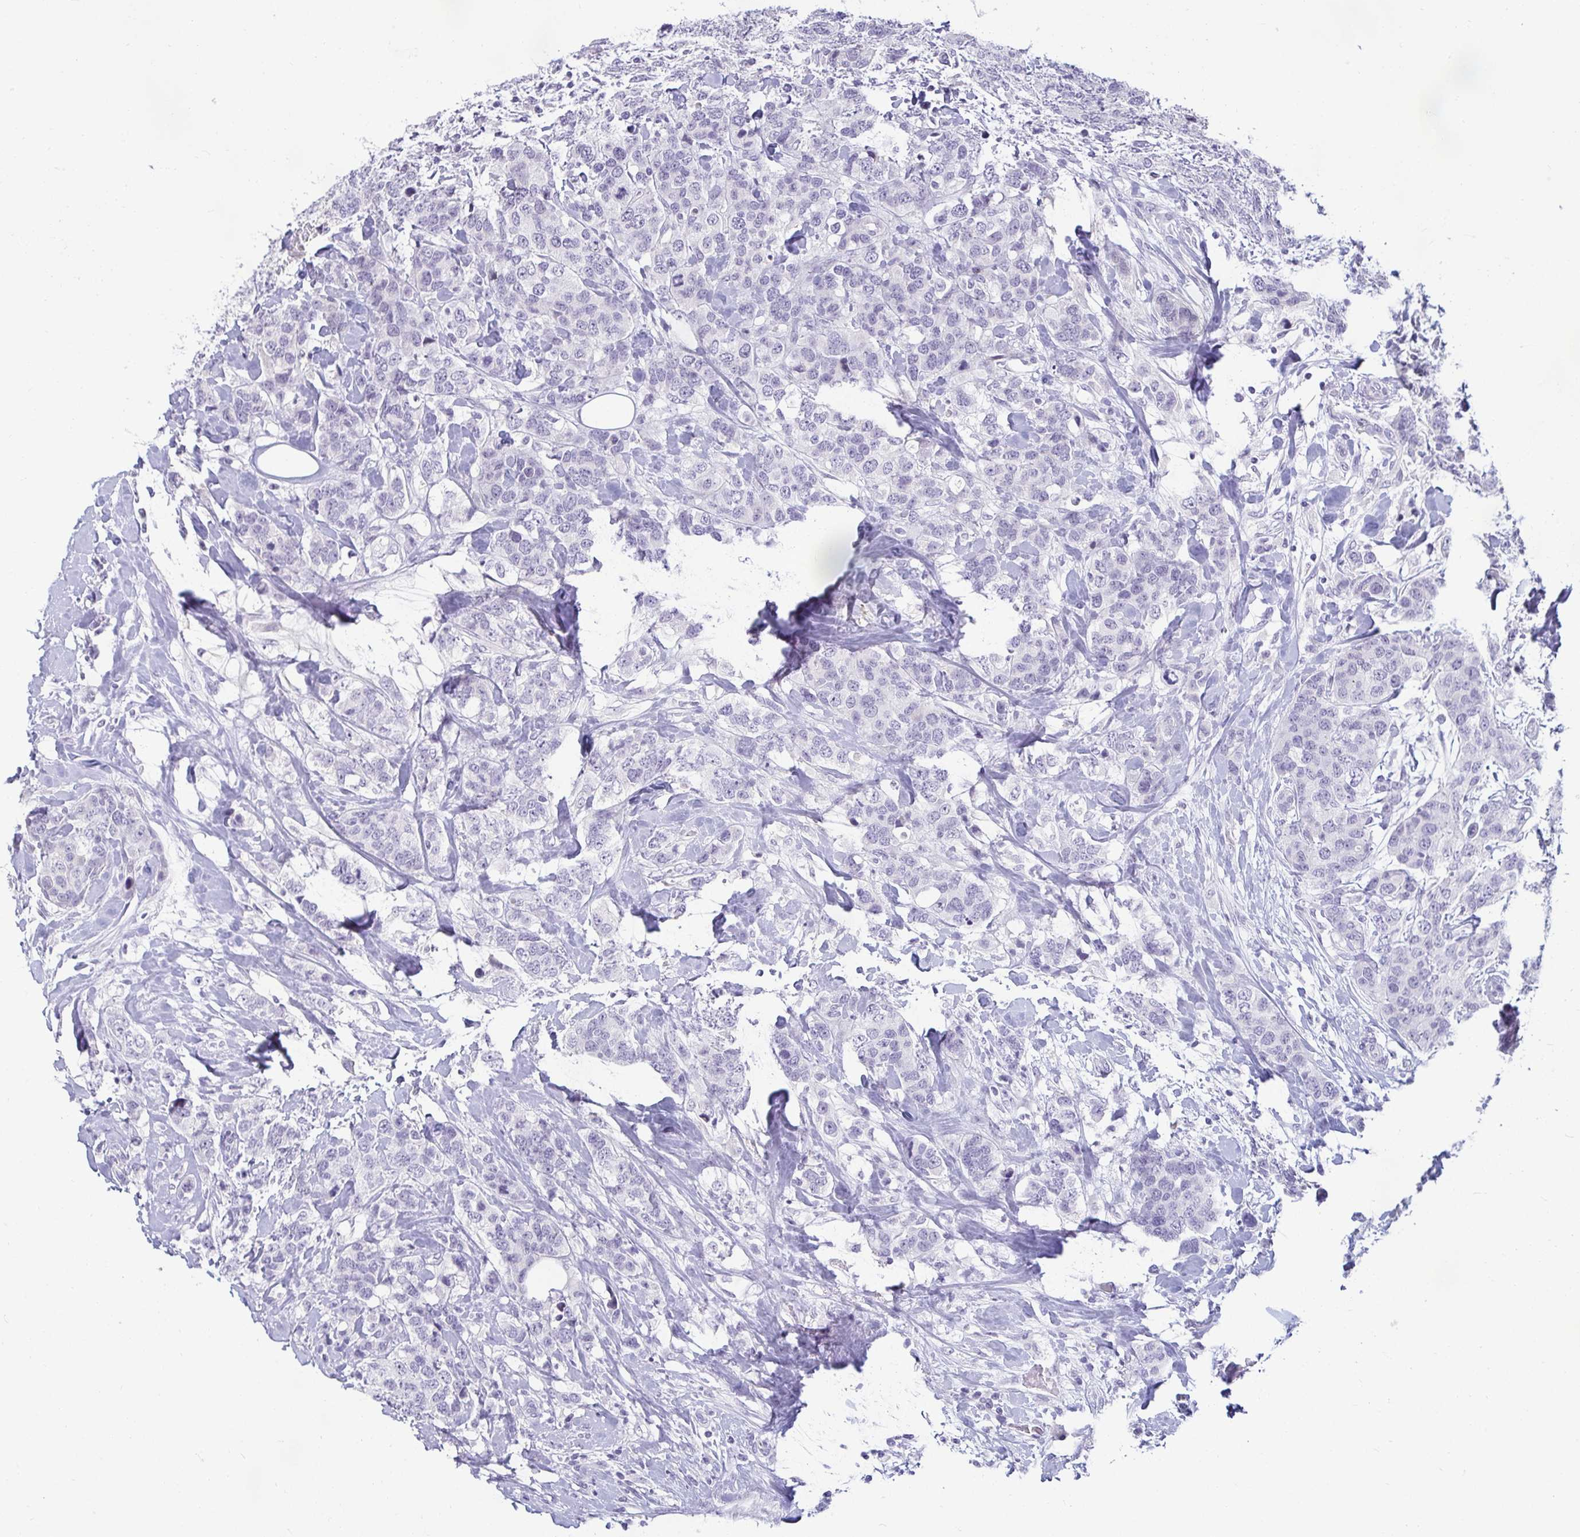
{"staining": {"intensity": "negative", "quantity": "none", "location": "none"}, "tissue": "breast cancer", "cell_type": "Tumor cells", "image_type": "cancer", "snomed": [{"axis": "morphology", "description": "Lobular carcinoma"}, {"axis": "topography", "description": "Breast"}], "caption": "An IHC image of breast lobular carcinoma is shown. There is no staining in tumor cells of breast lobular carcinoma. (Immunohistochemistry (ihc), brightfield microscopy, high magnification).", "gene": "CR2", "patient": {"sex": "female", "age": 59}}